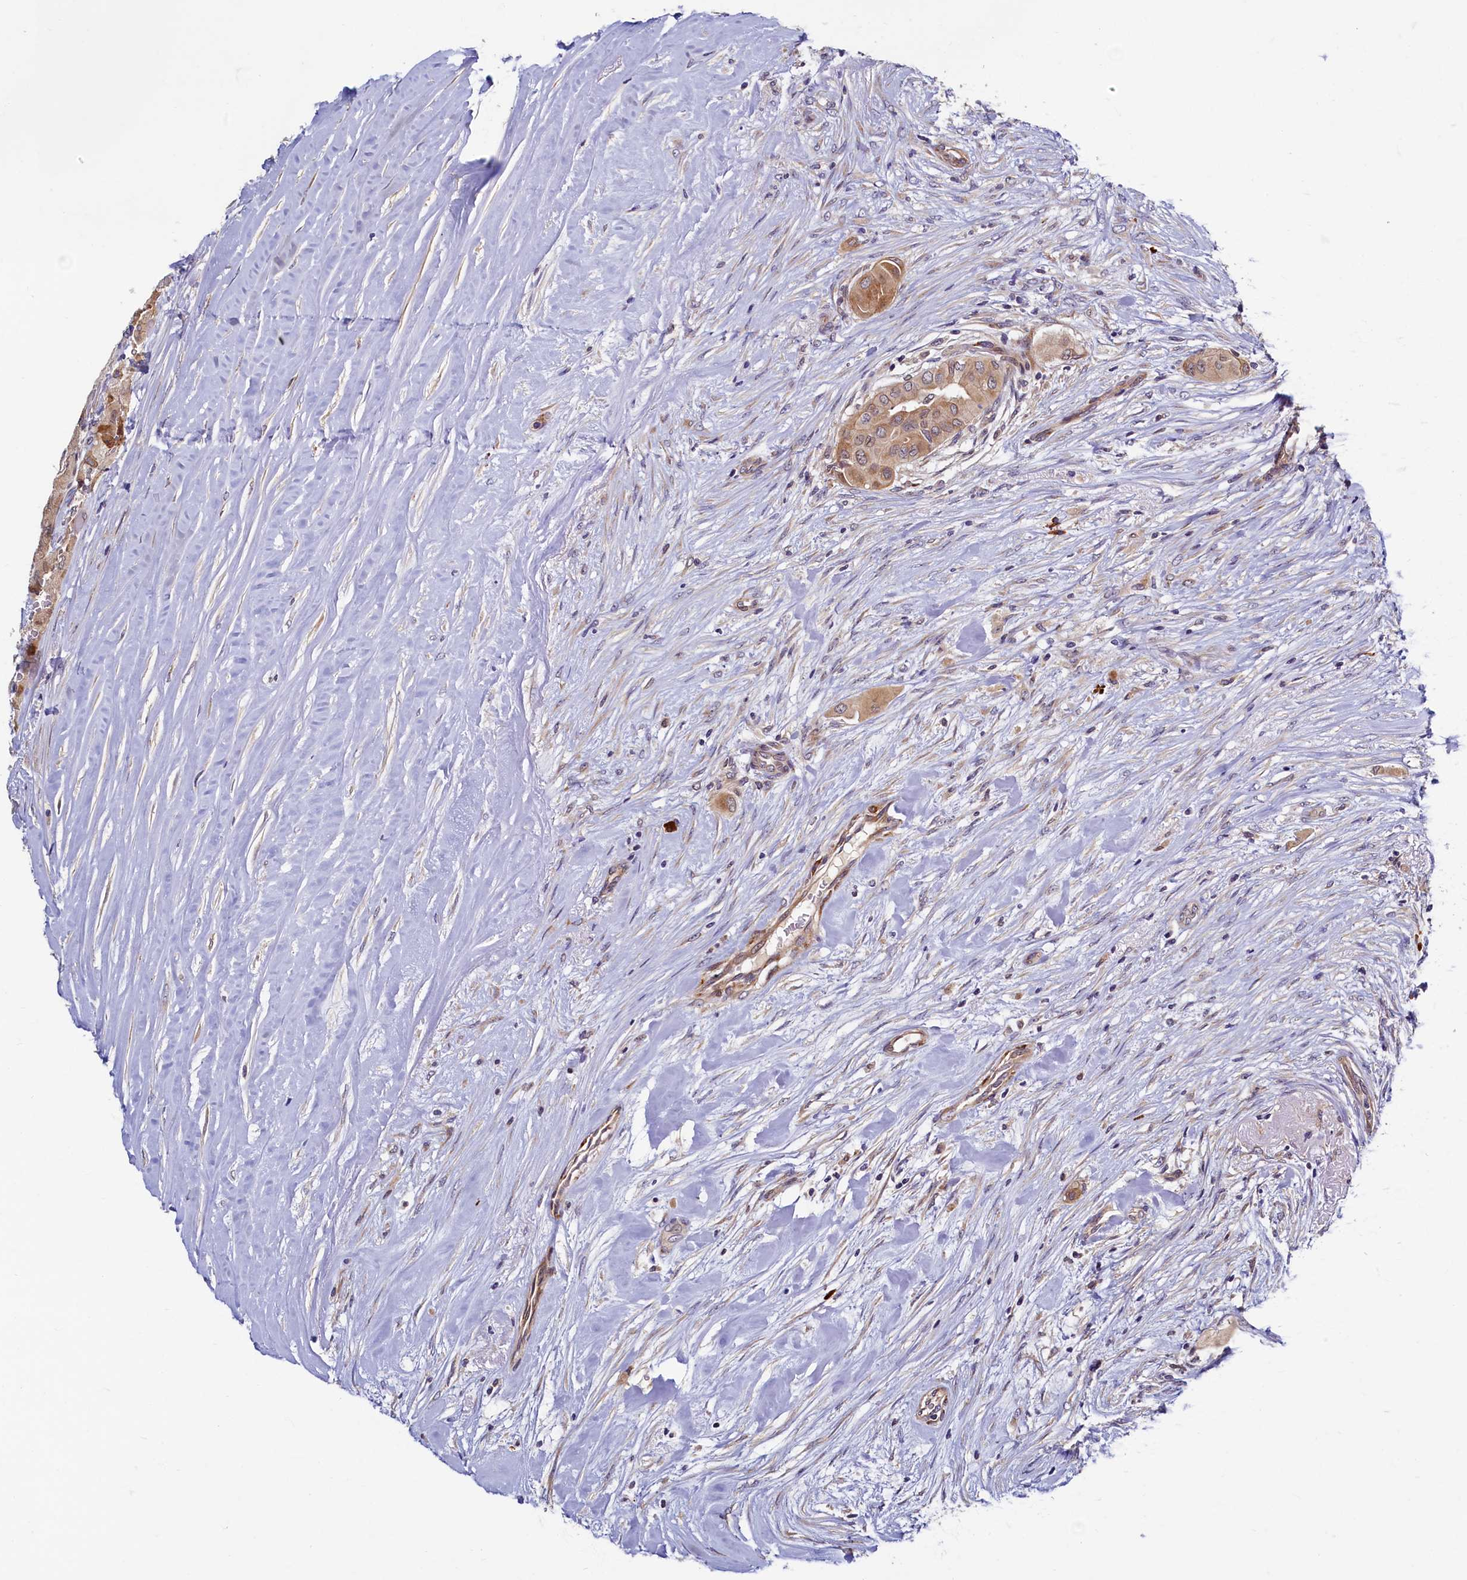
{"staining": {"intensity": "moderate", "quantity": "<25%", "location": "cytoplasmic/membranous"}, "tissue": "thyroid cancer", "cell_type": "Tumor cells", "image_type": "cancer", "snomed": [{"axis": "morphology", "description": "Papillary adenocarcinoma, NOS"}, {"axis": "topography", "description": "Thyroid gland"}], "caption": "Papillary adenocarcinoma (thyroid) stained with a protein marker reveals moderate staining in tumor cells.", "gene": "SLC16A14", "patient": {"sex": "female", "age": 59}}